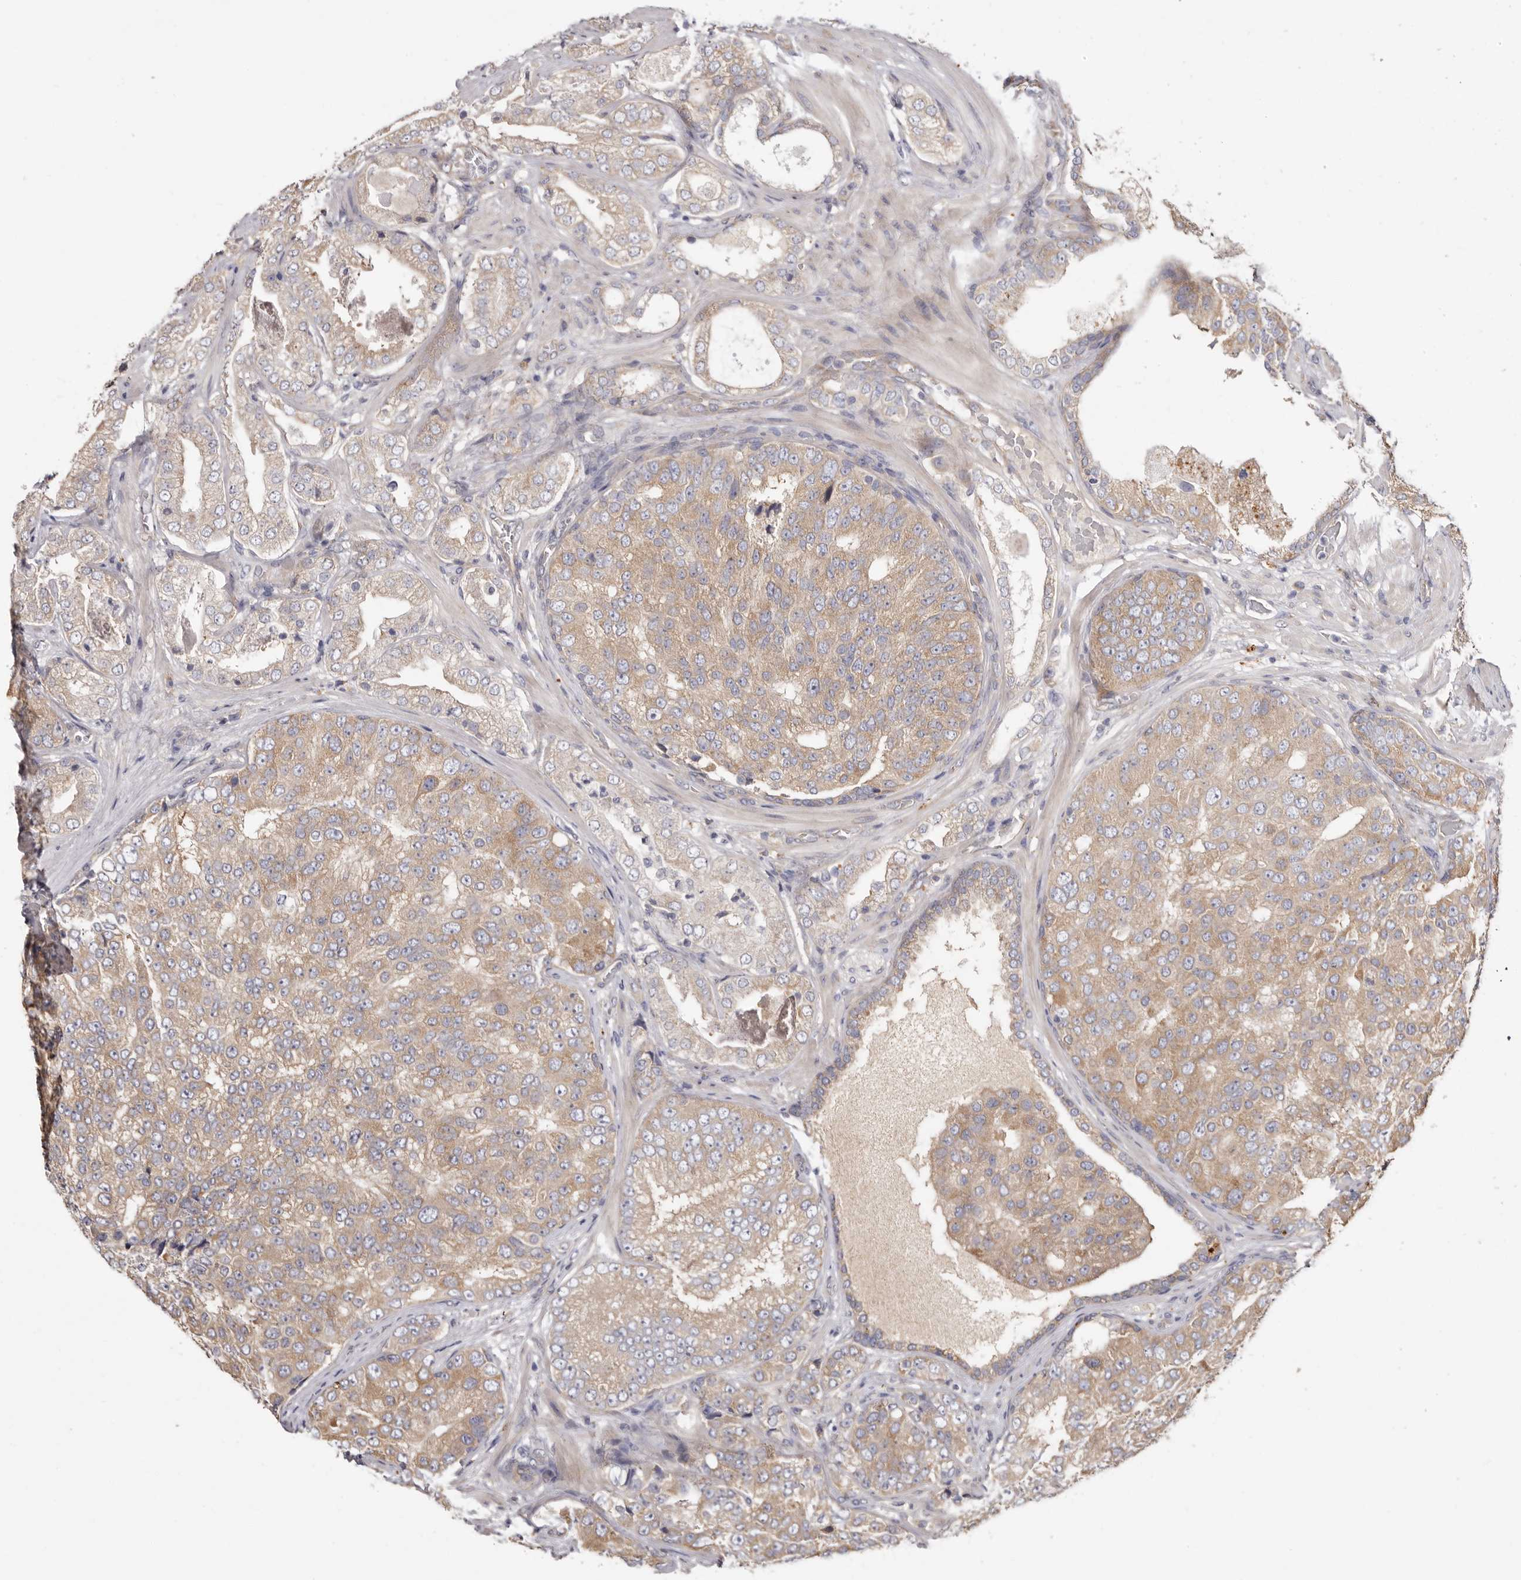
{"staining": {"intensity": "moderate", "quantity": ">75%", "location": "cytoplasmic/membranous"}, "tissue": "prostate cancer", "cell_type": "Tumor cells", "image_type": "cancer", "snomed": [{"axis": "morphology", "description": "Adenocarcinoma, High grade"}, {"axis": "topography", "description": "Prostate"}], "caption": "There is medium levels of moderate cytoplasmic/membranous expression in tumor cells of prostate cancer (high-grade adenocarcinoma), as demonstrated by immunohistochemical staining (brown color).", "gene": "FAM167B", "patient": {"sex": "male", "age": 58}}